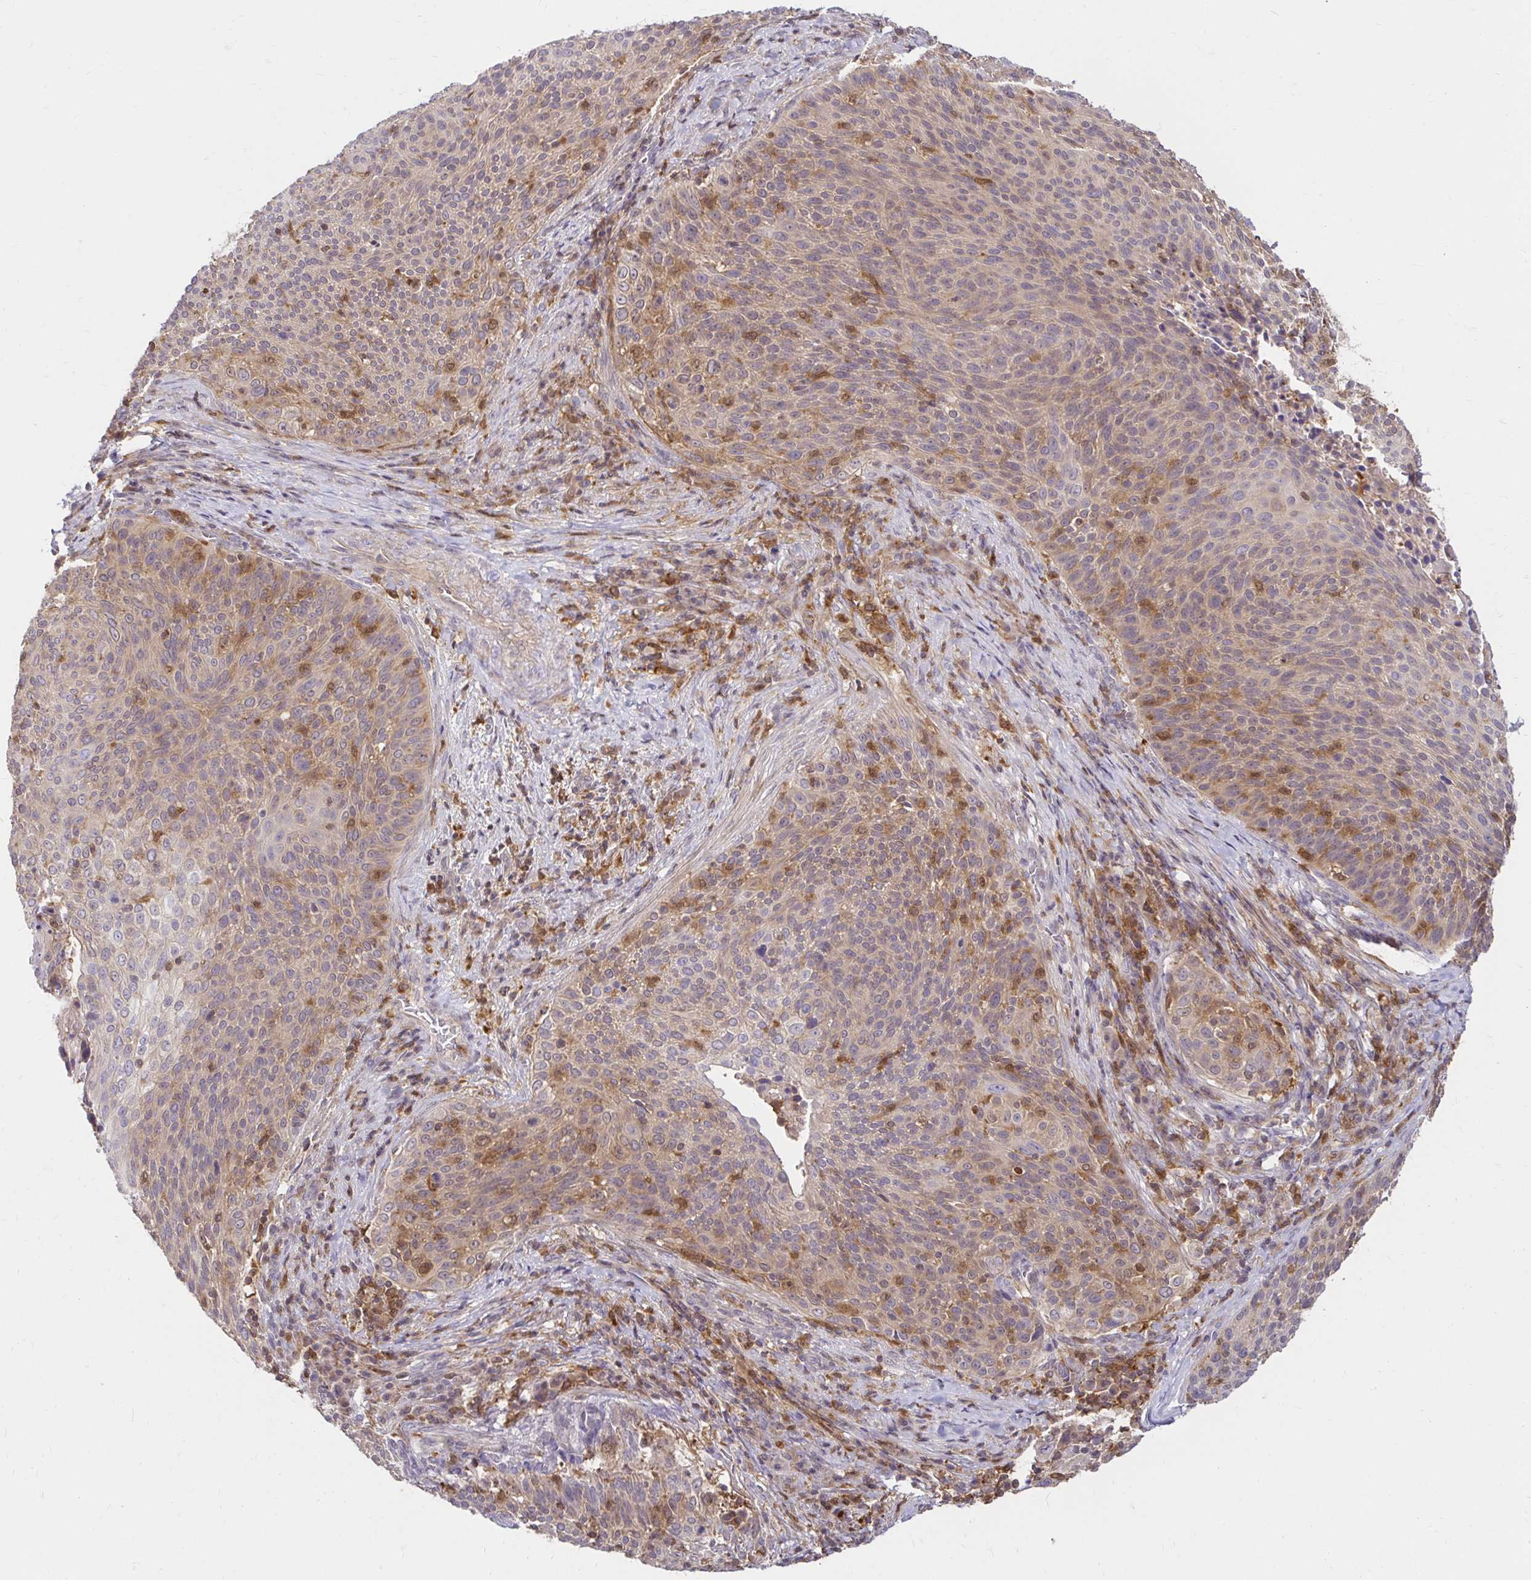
{"staining": {"intensity": "weak", "quantity": "25%-75%", "location": "cytoplasmic/membranous"}, "tissue": "cervical cancer", "cell_type": "Tumor cells", "image_type": "cancer", "snomed": [{"axis": "morphology", "description": "Squamous cell carcinoma, NOS"}, {"axis": "topography", "description": "Cervix"}], "caption": "Immunohistochemical staining of cervical cancer (squamous cell carcinoma) shows low levels of weak cytoplasmic/membranous protein expression in about 25%-75% of tumor cells.", "gene": "PYCARD", "patient": {"sex": "female", "age": 31}}